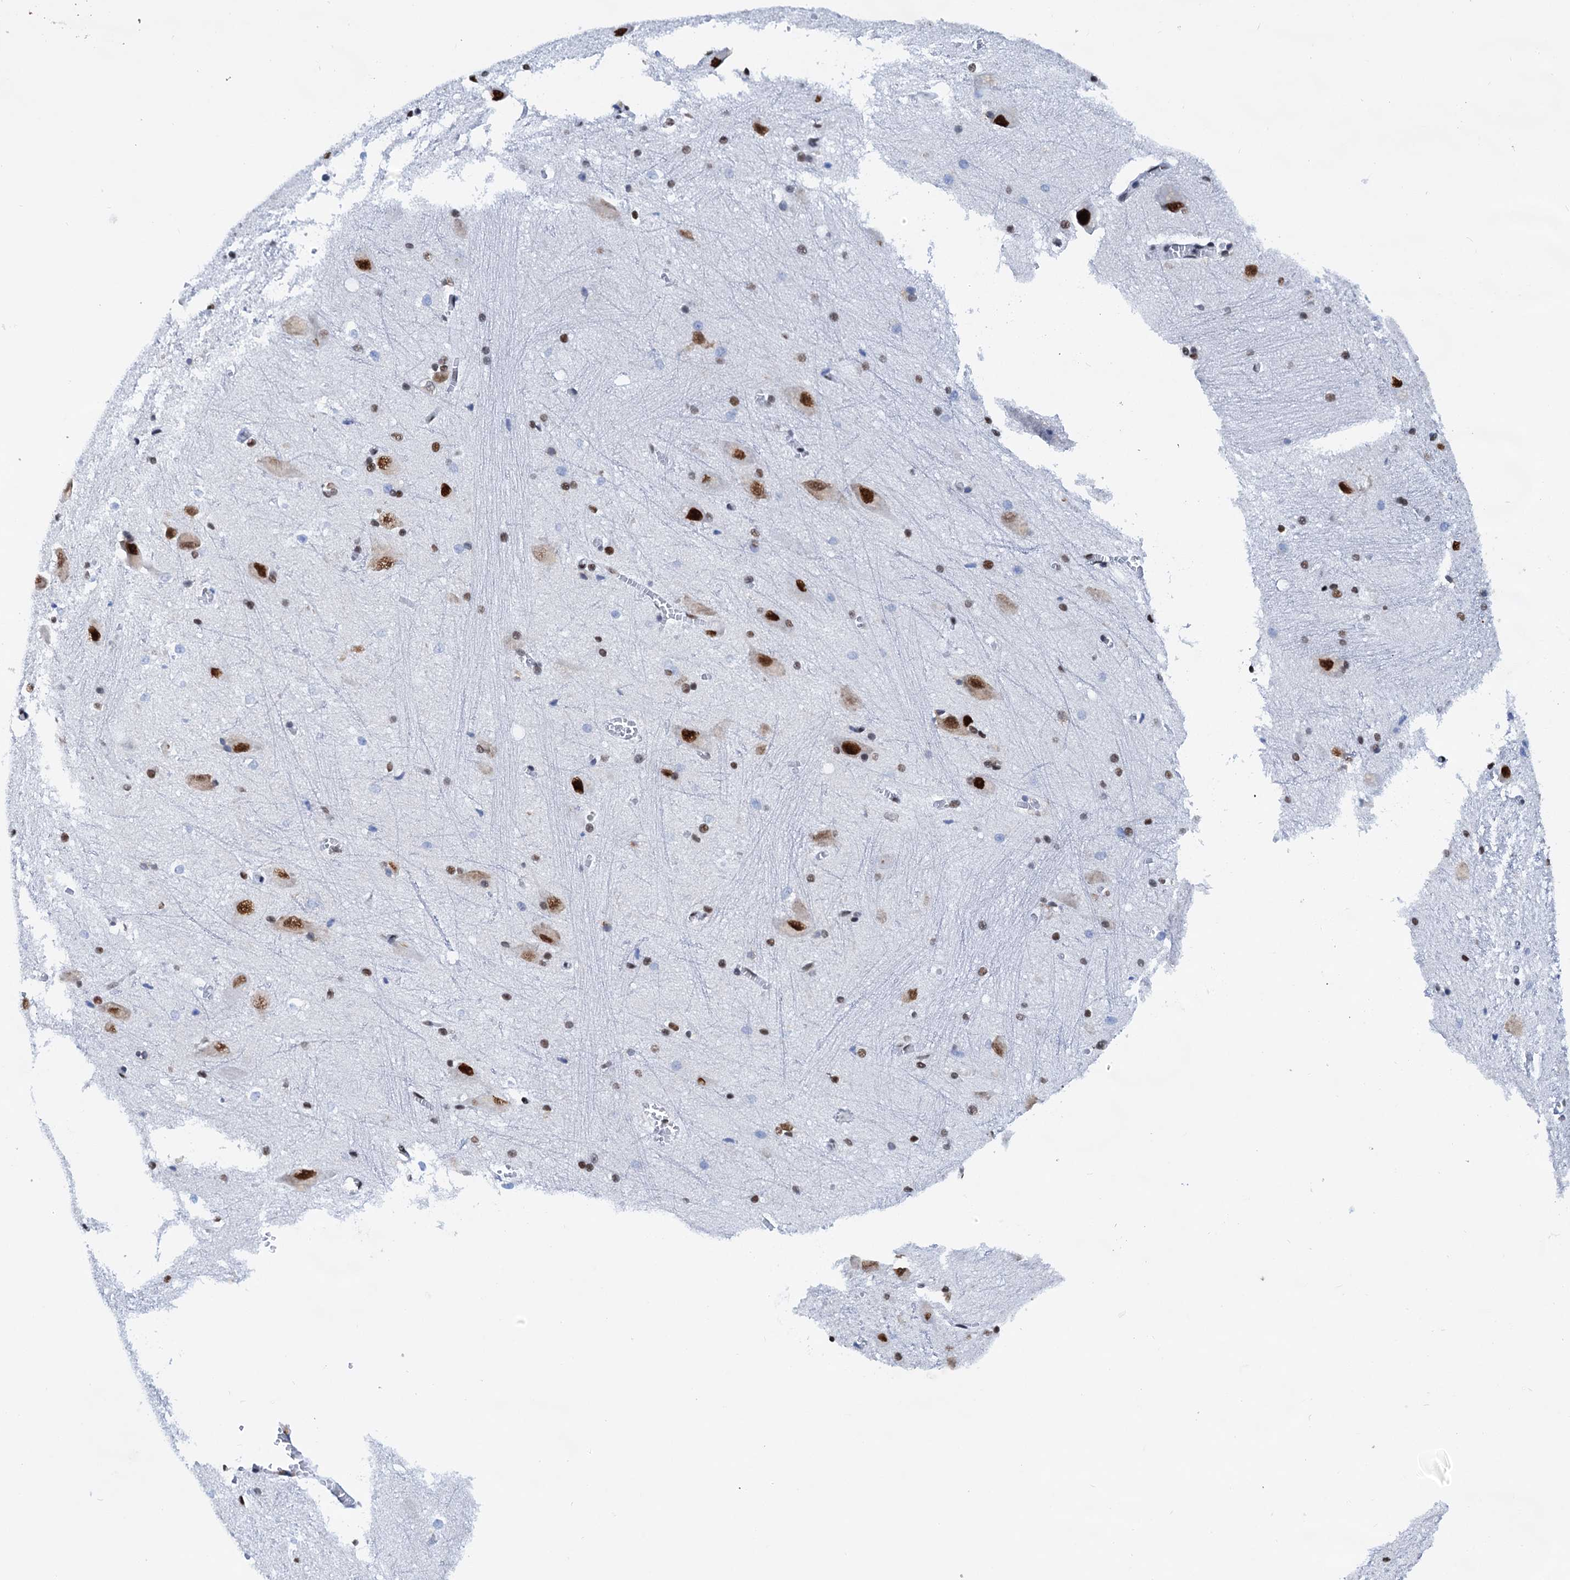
{"staining": {"intensity": "moderate", "quantity": "<25%", "location": "nuclear"}, "tissue": "caudate", "cell_type": "Glial cells", "image_type": "normal", "snomed": [{"axis": "morphology", "description": "Normal tissue, NOS"}, {"axis": "topography", "description": "Lateral ventricle wall"}], "caption": "The histopathology image reveals immunohistochemical staining of normal caudate. There is moderate nuclear positivity is appreciated in approximately <25% of glial cells. (Brightfield microscopy of DAB IHC at high magnification).", "gene": "SLTM", "patient": {"sex": "male", "age": 37}}